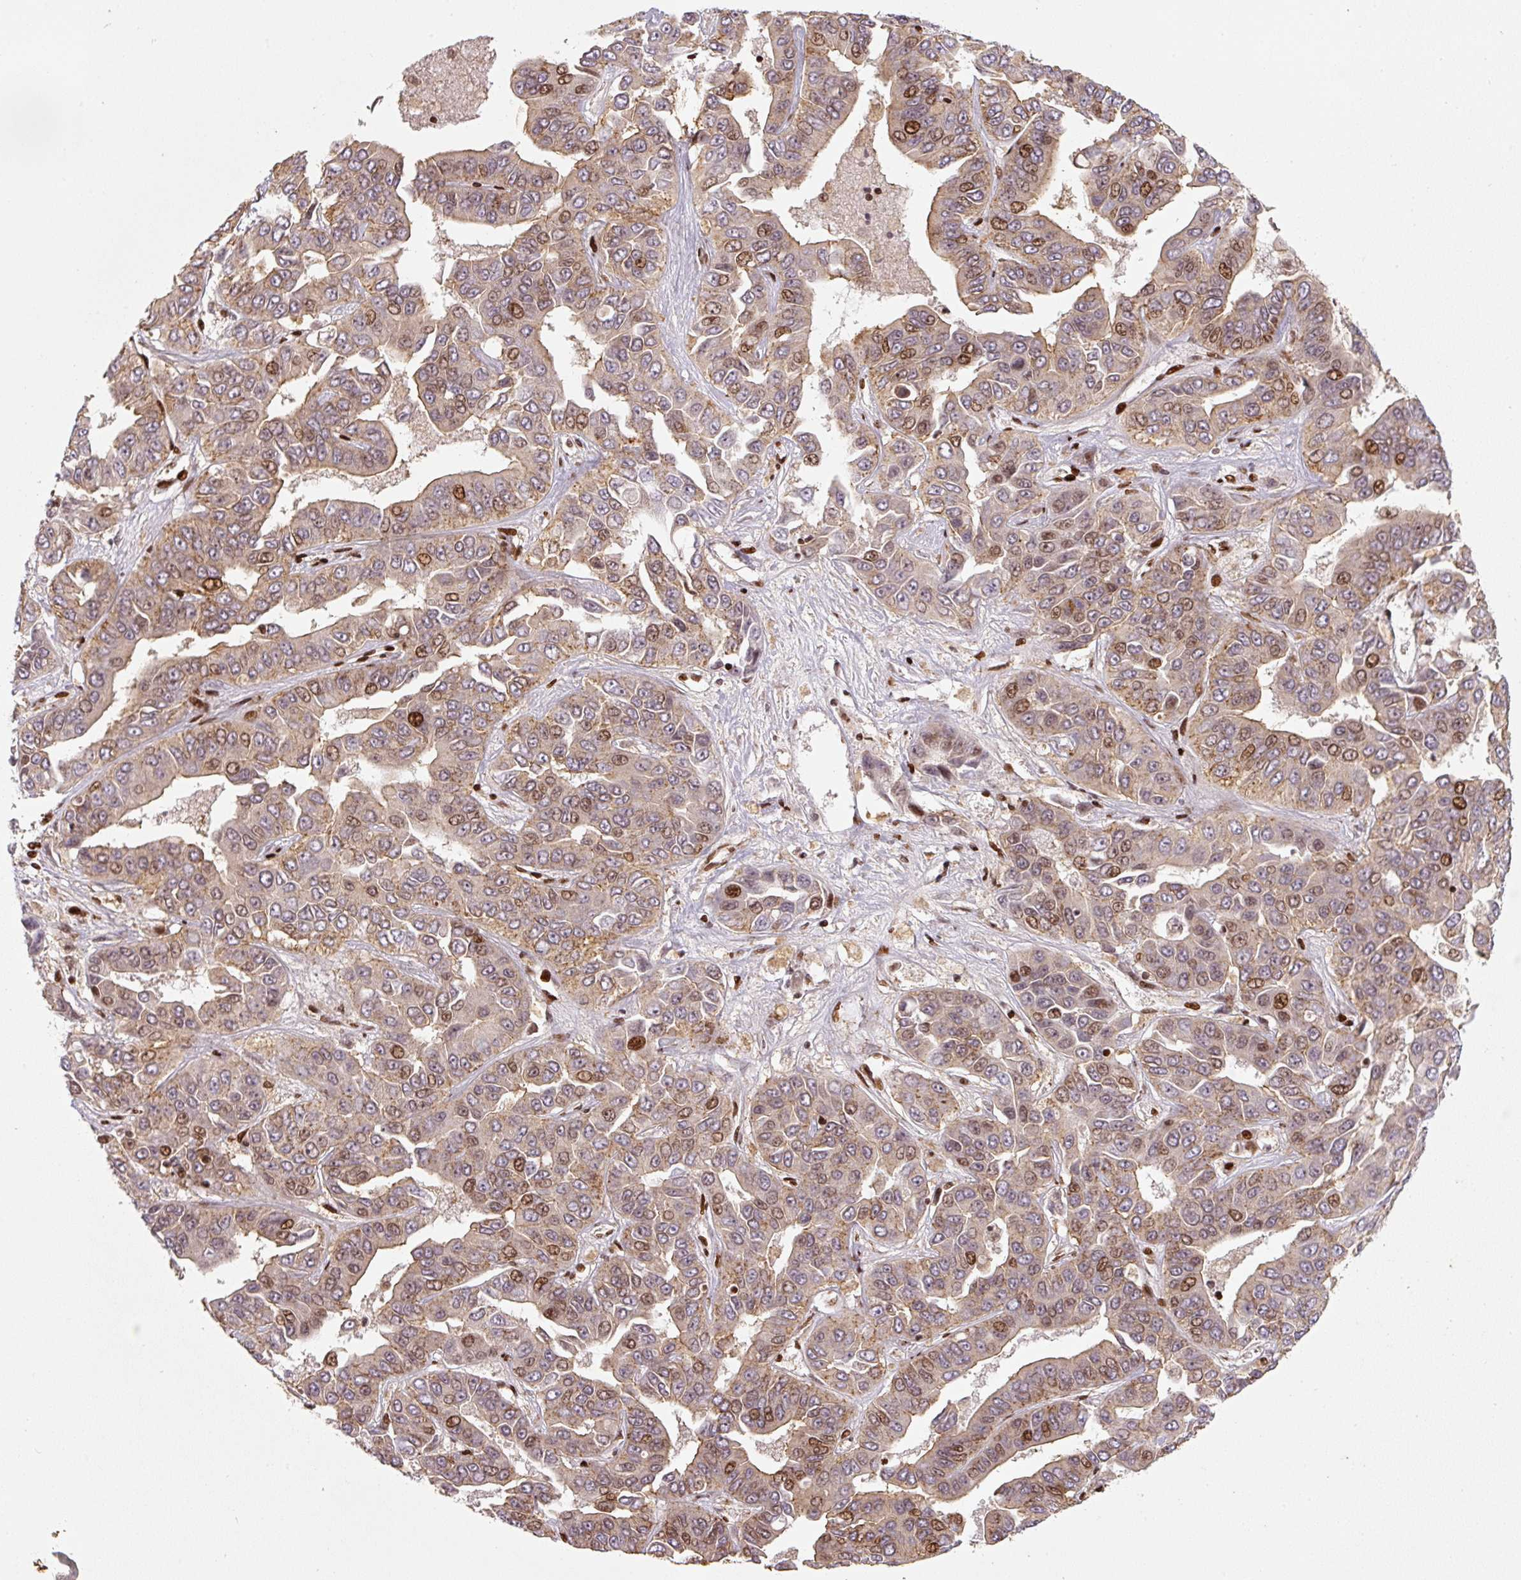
{"staining": {"intensity": "strong", "quantity": "25%-75%", "location": "nuclear"}, "tissue": "liver cancer", "cell_type": "Tumor cells", "image_type": "cancer", "snomed": [{"axis": "morphology", "description": "Cholangiocarcinoma"}, {"axis": "topography", "description": "Liver"}], "caption": "Protein staining of liver cholangiocarcinoma tissue shows strong nuclear expression in about 25%-75% of tumor cells. Immunohistochemistry (ihc) stains the protein in brown and the nuclei are stained blue.", "gene": "PYDC2", "patient": {"sex": "female", "age": 52}}